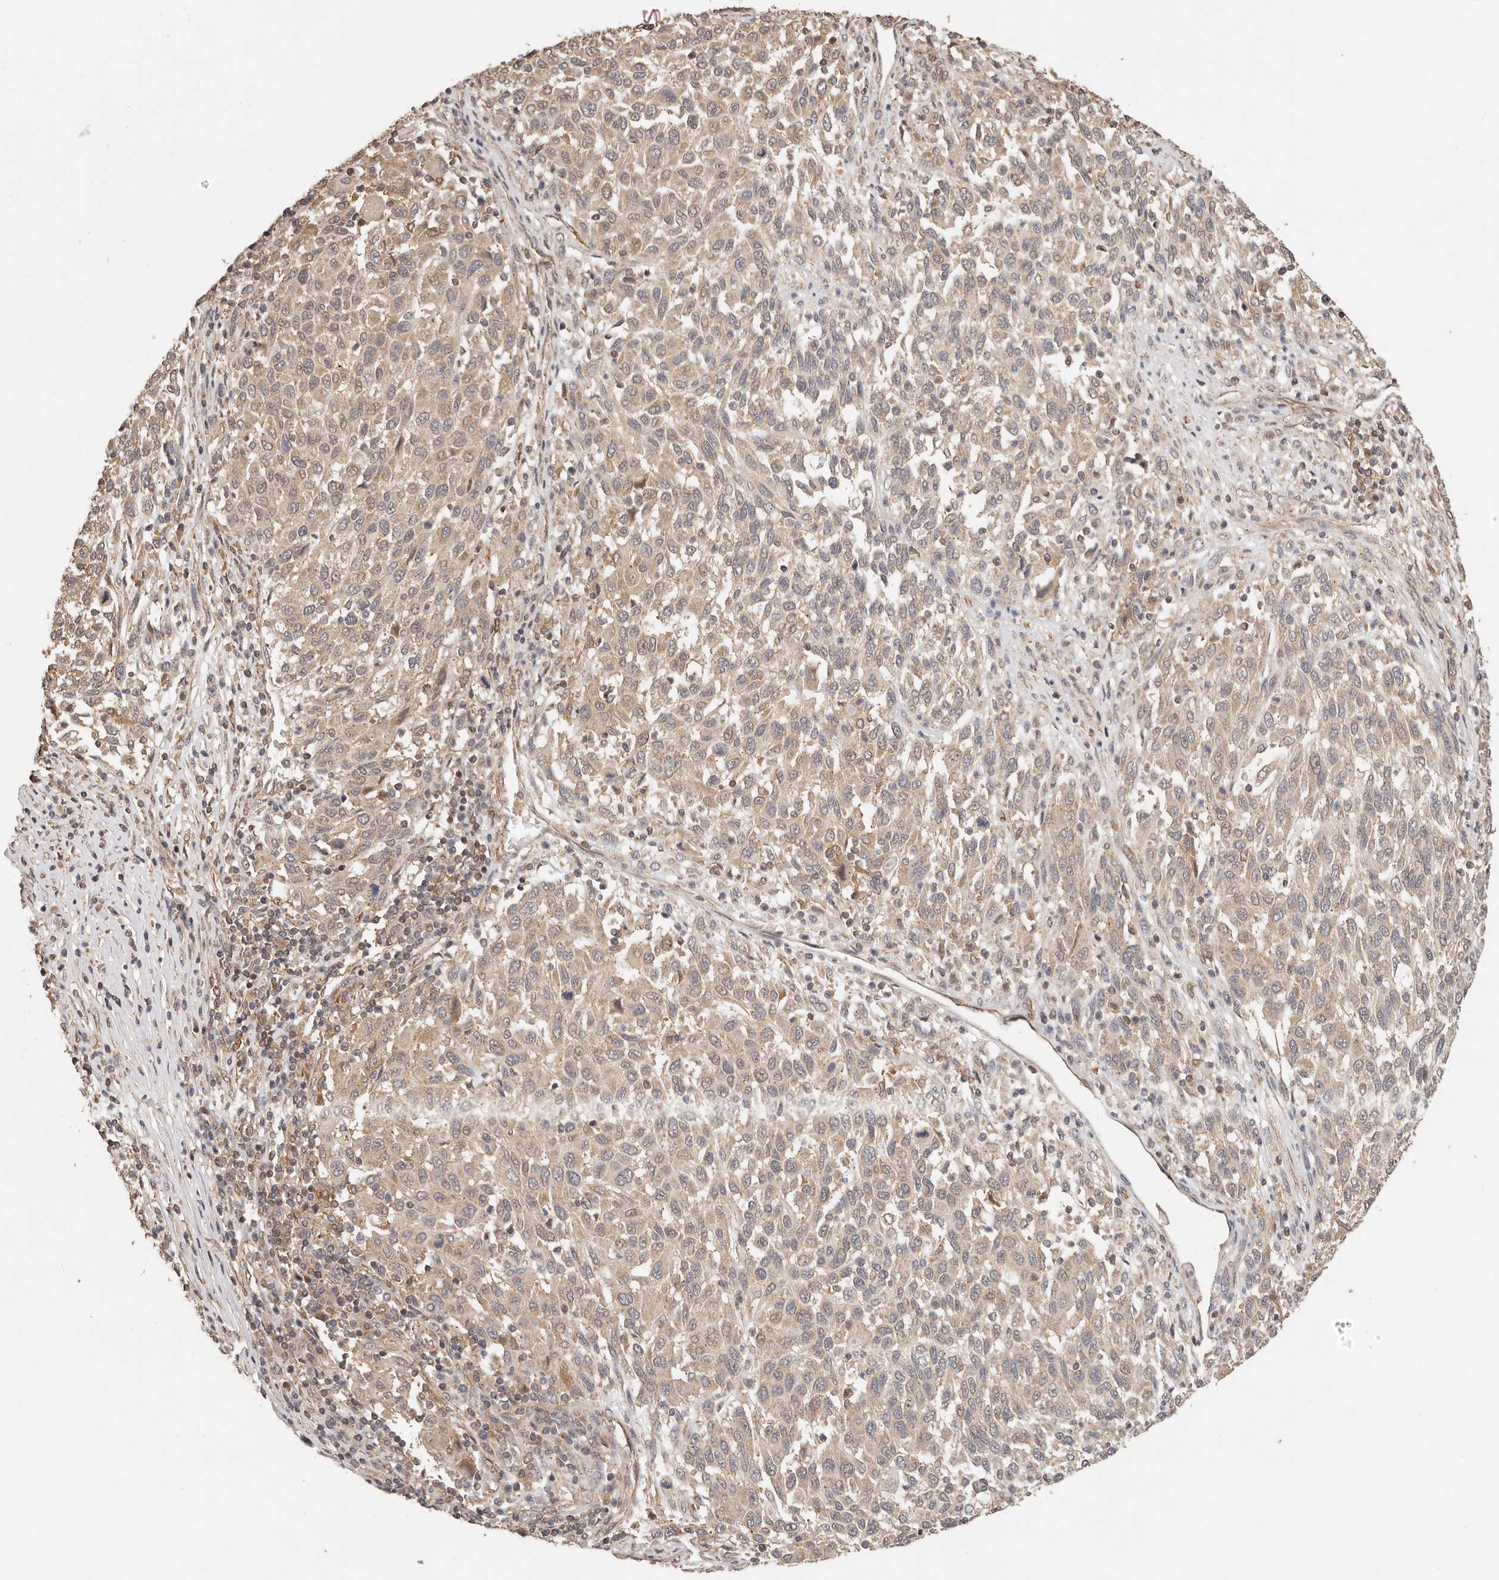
{"staining": {"intensity": "weak", "quantity": "25%-75%", "location": "cytoplasmic/membranous"}, "tissue": "melanoma", "cell_type": "Tumor cells", "image_type": "cancer", "snomed": [{"axis": "morphology", "description": "Malignant melanoma, Metastatic site"}, {"axis": "topography", "description": "Lymph node"}], "caption": "The micrograph exhibits staining of malignant melanoma (metastatic site), revealing weak cytoplasmic/membranous protein positivity (brown color) within tumor cells.", "gene": "AFDN", "patient": {"sex": "male", "age": 61}}